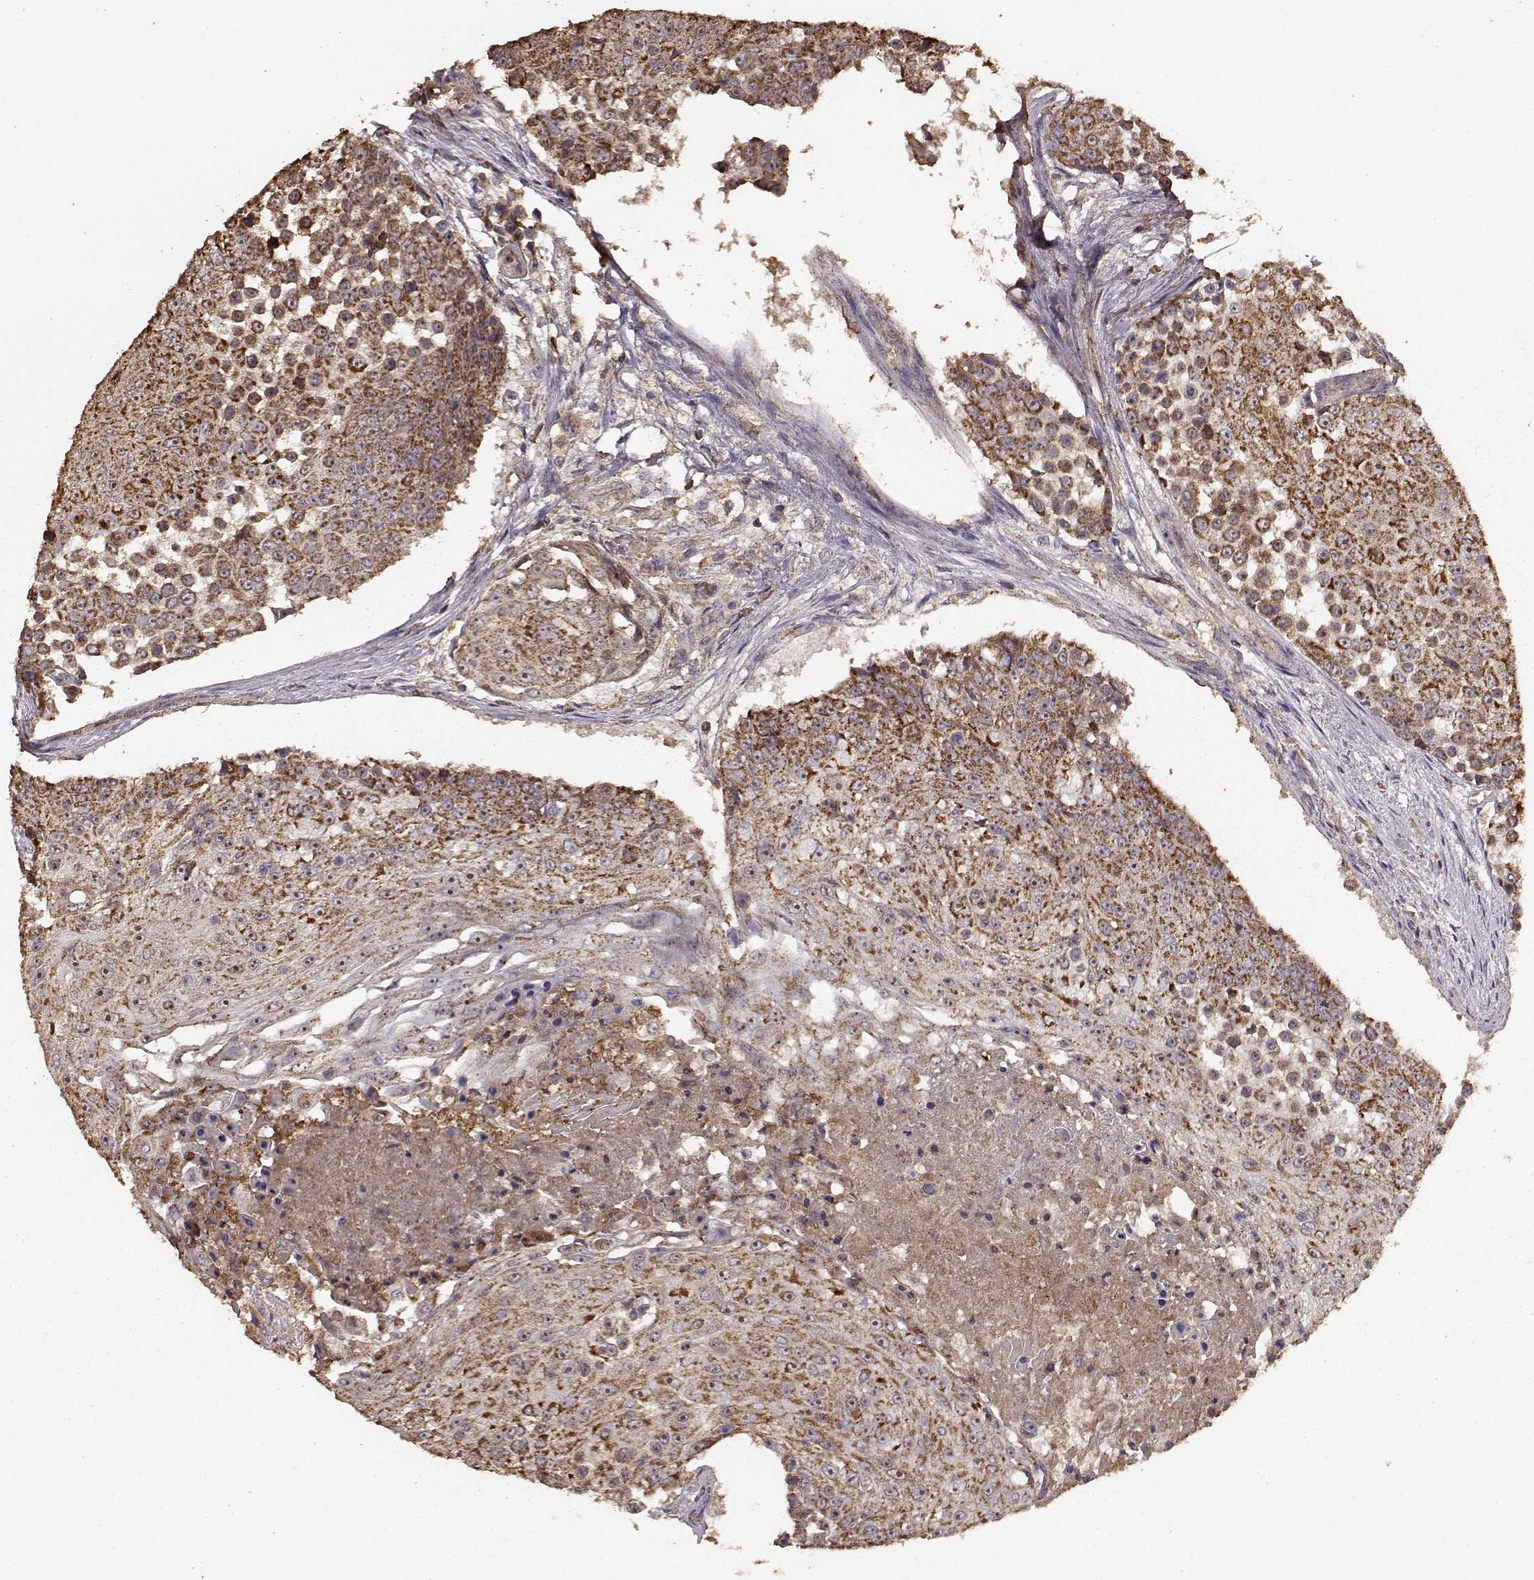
{"staining": {"intensity": "moderate", "quantity": ">75%", "location": "cytoplasmic/membranous"}, "tissue": "urothelial cancer", "cell_type": "Tumor cells", "image_type": "cancer", "snomed": [{"axis": "morphology", "description": "Urothelial carcinoma, High grade"}, {"axis": "topography", "description": "Urinary bladder"}], "caption": "Moderate cytoplasmic/membranous positivity for a protein is seen in approximately >75% of tumor cells of high-grade urothelial carcinoma using immunohistochemistry (IHC).", "gene": "PTGES2", "patient": {"sex": "female", "age": 63}}